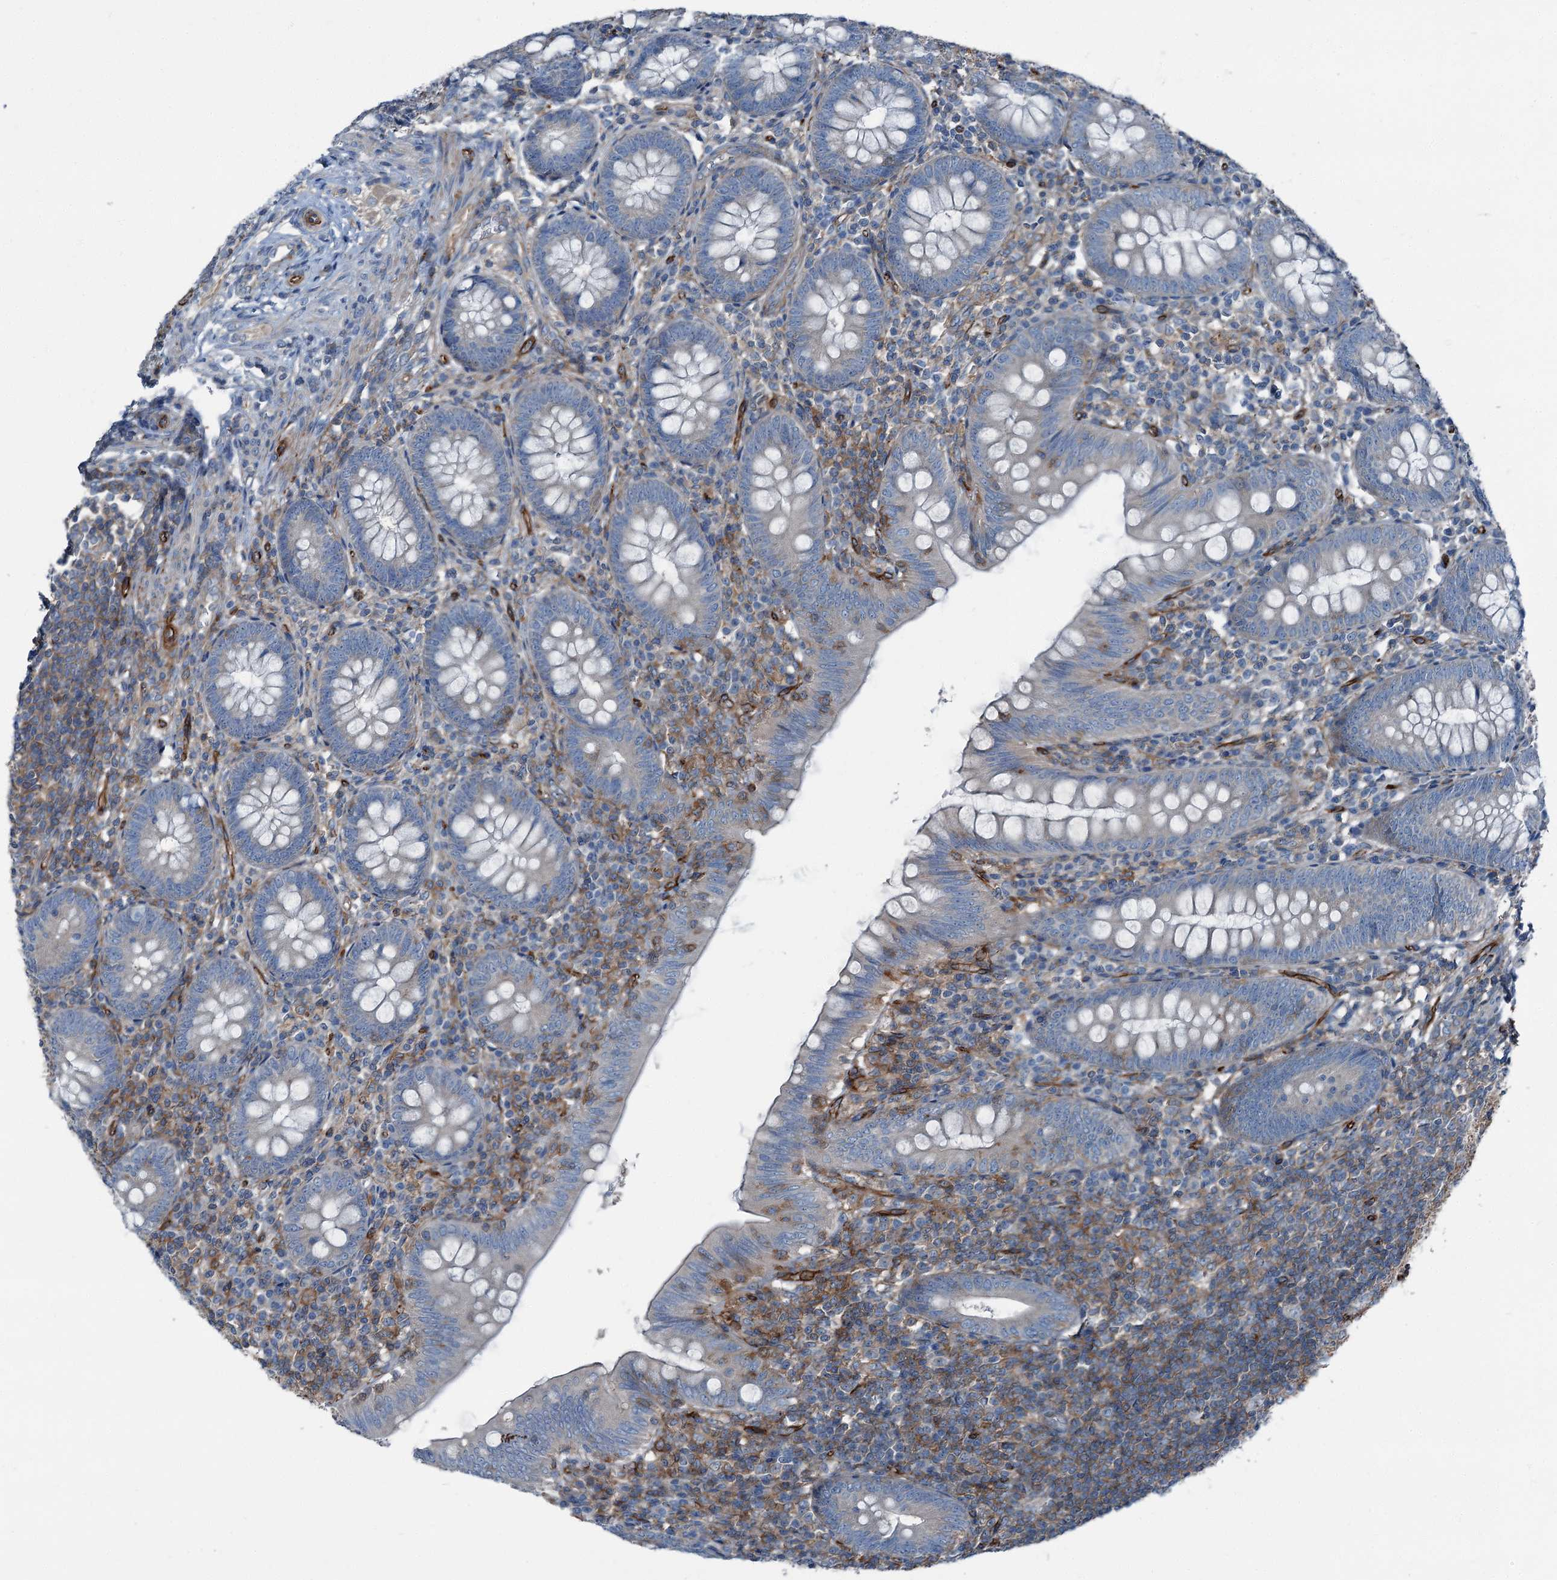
{"staining": {"intensity": "weak", "quantity": "<25%", "location": "cytoplasmic/membranous"}, "tissue": "appendix", "cell_type": "Glandular cells", "image_type": "normal", "snomed": [{"axis": "morphology", "description": "Normal tissue, NOS"}, {"axis": "topography", "description": "Appendix"}], "caption": "Immunohistochemistry of normal human appendix reveals no expression in glandular cells.", "gene": "AXL", "patient": {"sex": "male", "age": 14}}